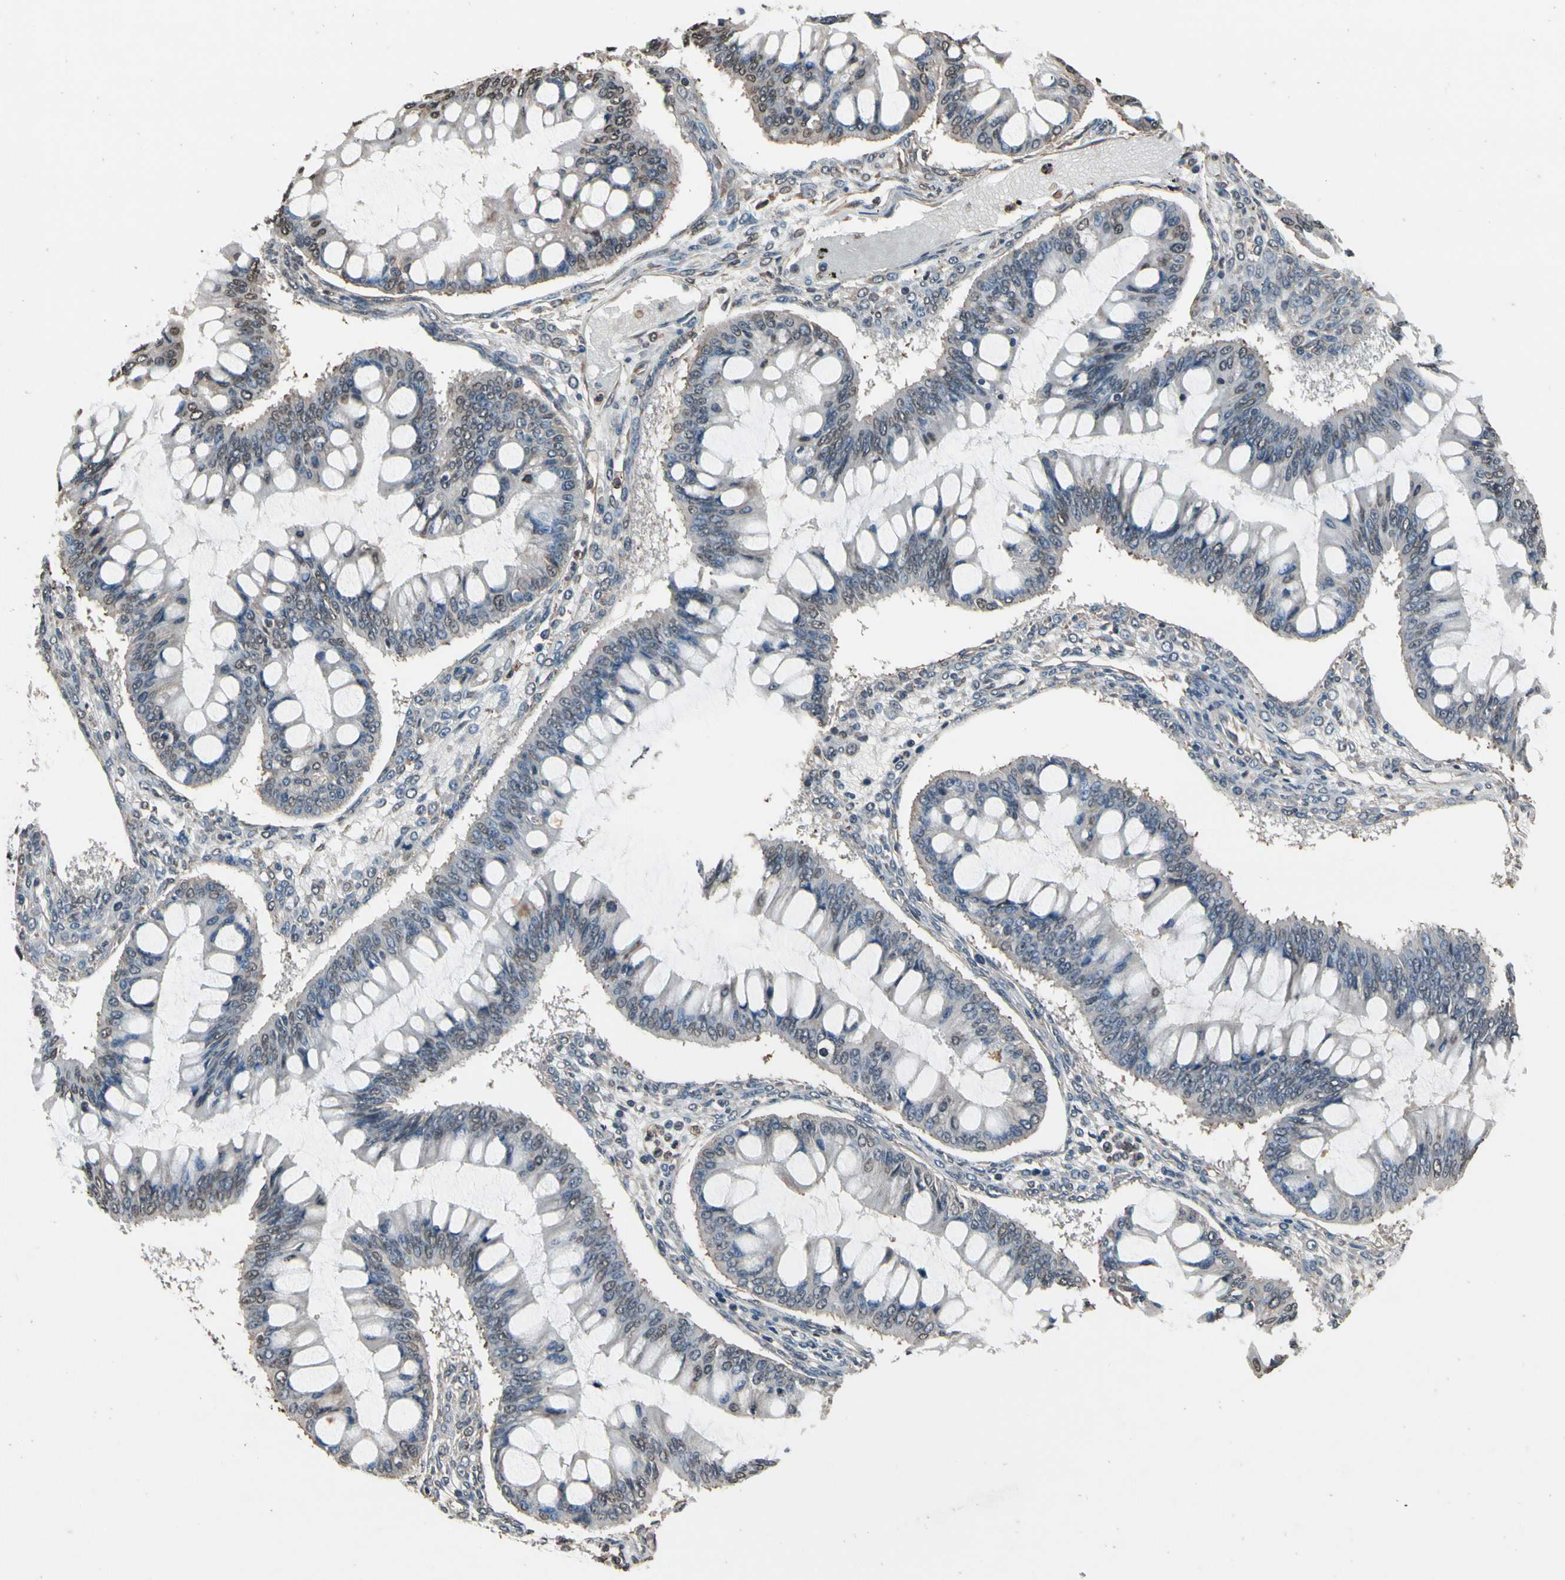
{"staining": {"intensity": "negative", "quantity": "none", "location": "none"}, "tissue": "ovarian cancer", "cell_type": "Tumor cells", "image_type": "cancer", "snomed": [{"axis": "morphology", "description": "Cystadenocarcinoma, mucinous, NOS"}, {"axis": "topography", "description": "Ovary"}], "caption": "There is no significant positivity in tumor cells of mucinous cystadenocarcinoma (ovarian).", "gene": "HIPK2", "patient": {"sex": "female", "age": 73}}